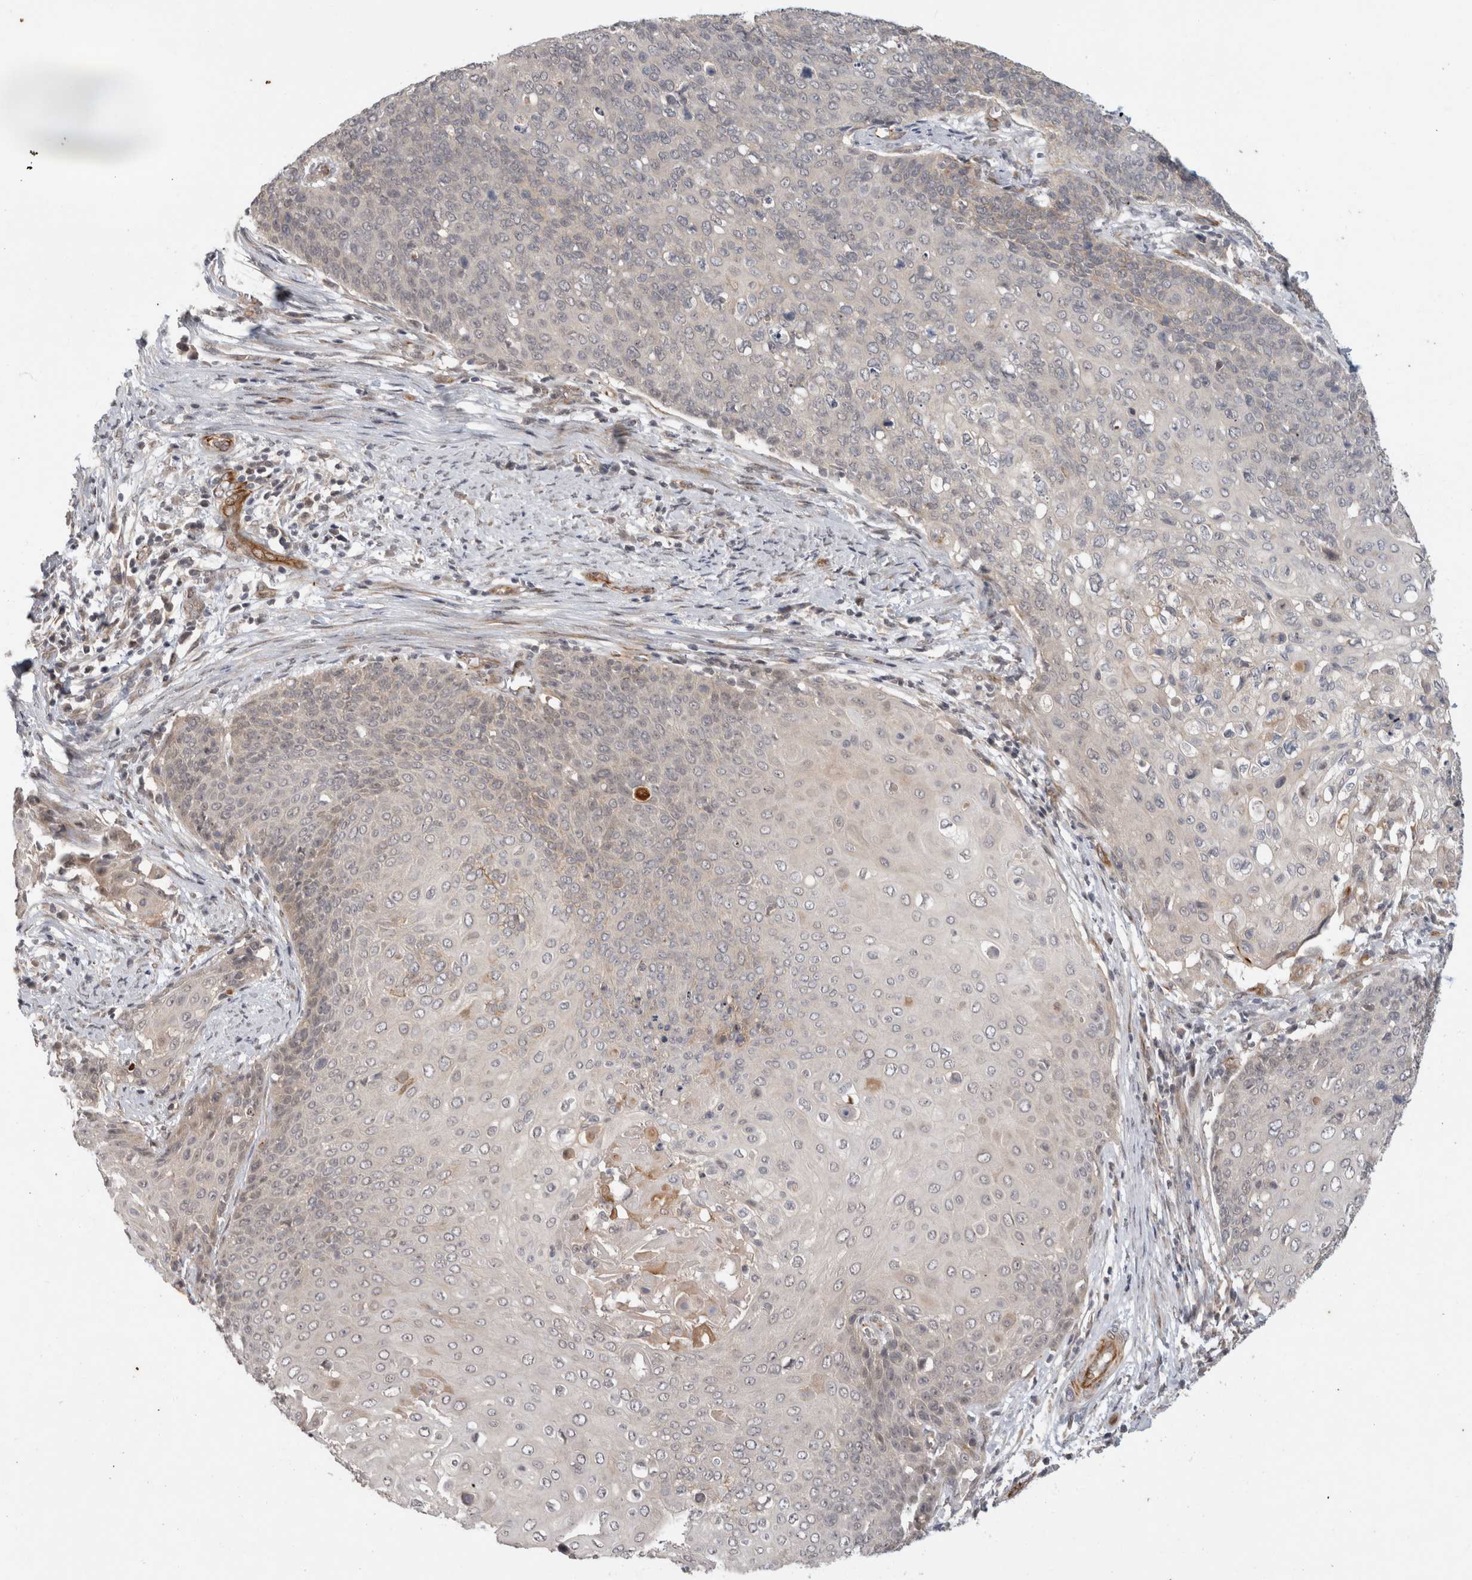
{"staining": {"intensity": "negative", "quantity": "none", "location": "none"}, "tissue": "cervical cancer", "cell_type": "Tumor cells", "image_type": "cancer", "snomed": [{"axis": "morphology", "description": "Squamous cell carcinoma, NOS"}, {"axis": "topography", "description": "Cervix"}], "caption": "Immunohistochemical staining of cervical squamous cell carcinoma displays no significant staining in tumor cells.", "gene": "CRISPLD1", "patient": {"sex": "female", "age": 39}}